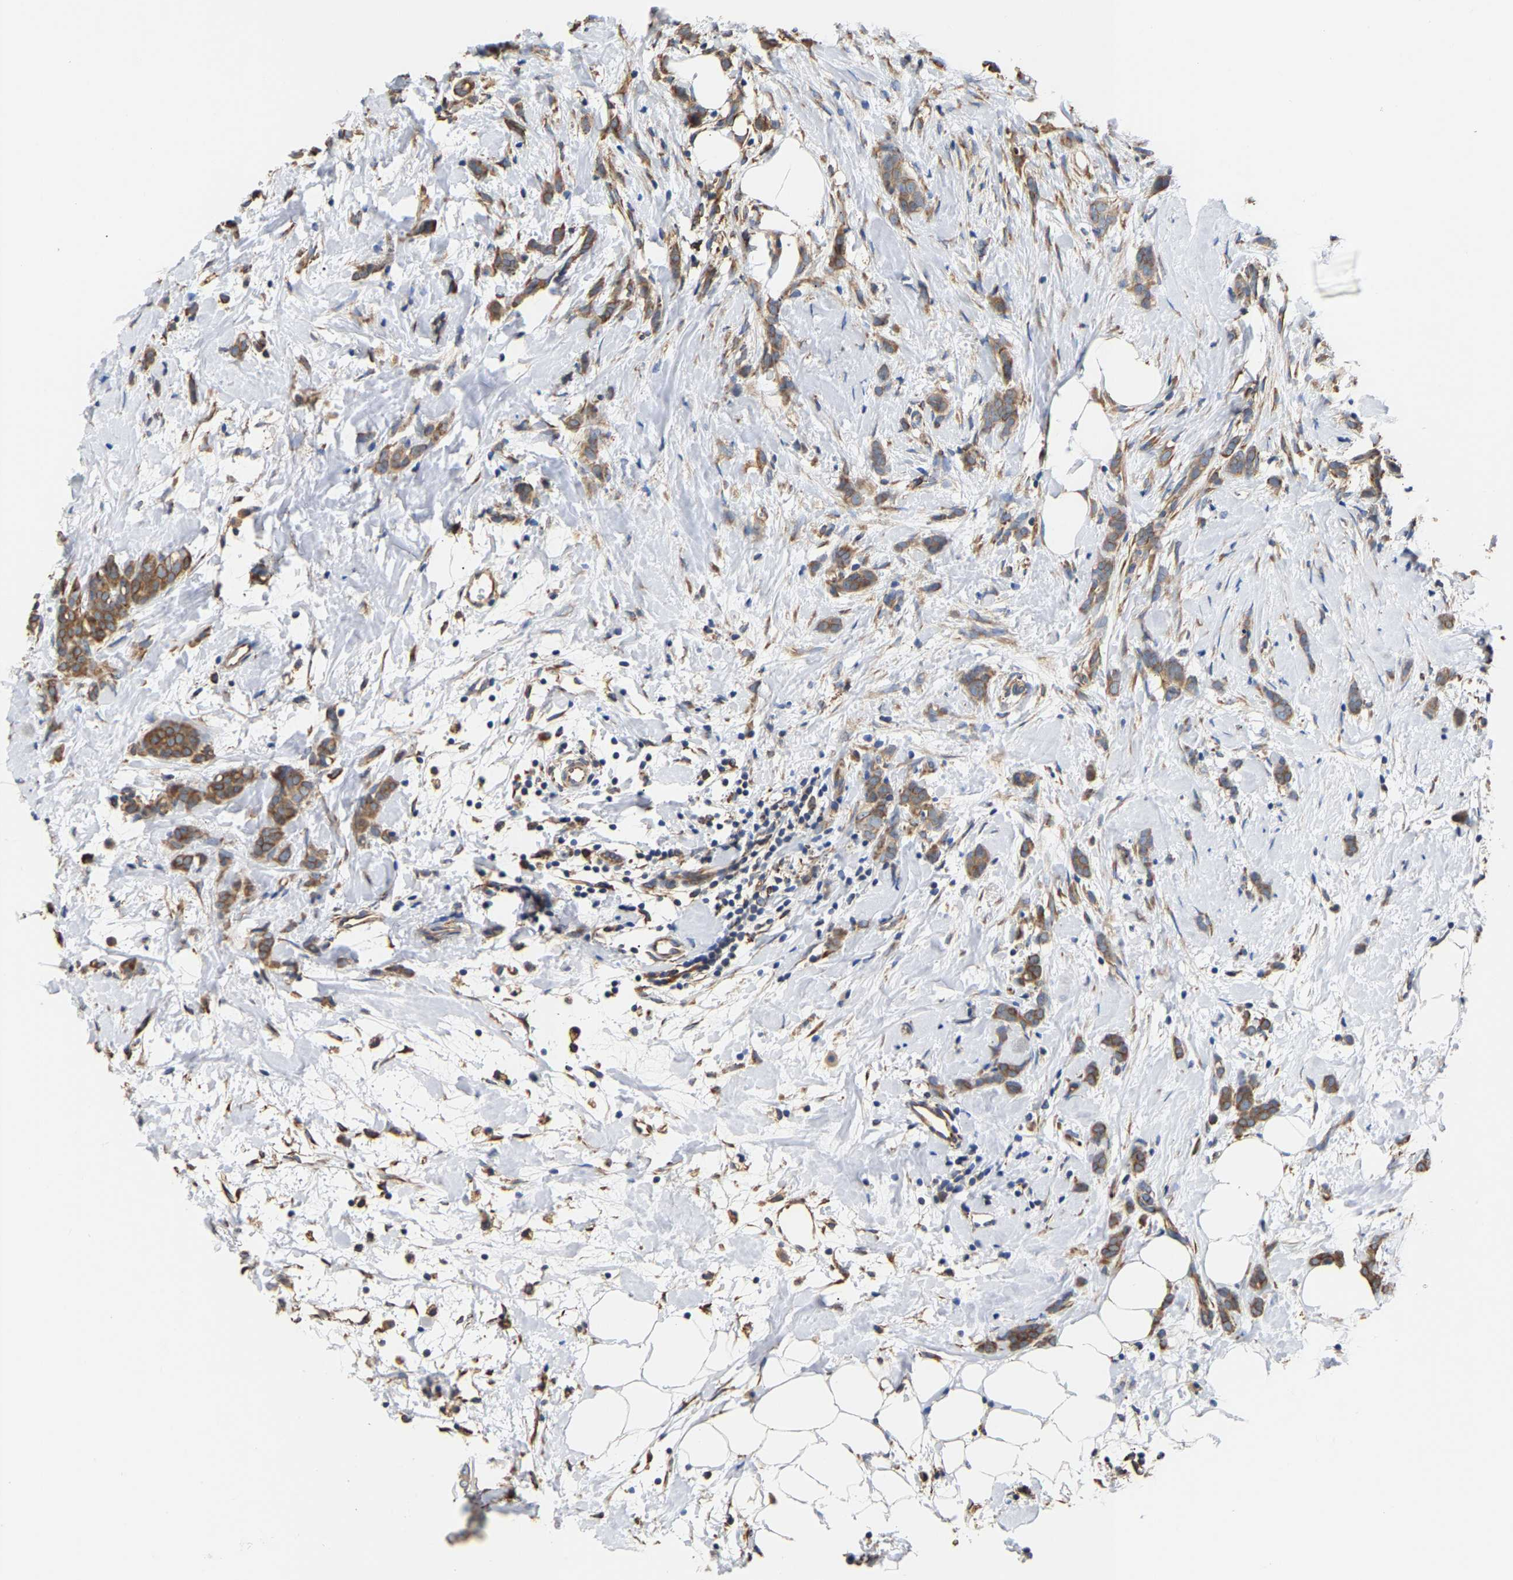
{"staining": {"intensity": "moderate", "quantity": ">75%", "location": "cytoplasmic/membranous"}, "tissue": "breast cancer", "cell_type": "Tumor cells", "image_type": "cancer", "snomed": [{"axis": "morphology", "description": "Lobular carcinoma, in situ"}, {"axis": "morphology", "description": "Lobular carcinoma"}, {"axis": "topography", "description": "Breast"}], "caption": "Breast lobular carcinoma in situ stained with immunohistochemistry shows moderate cytoplasmic/membranous expression in about >75% of tumor cells. The staining was performed using DAB, with brown indicating positive protein expression. Nuclei are stained blue with hematoxylin.", "gene": "ARAP1", "patient": {"sex": "female", "age": 41}}